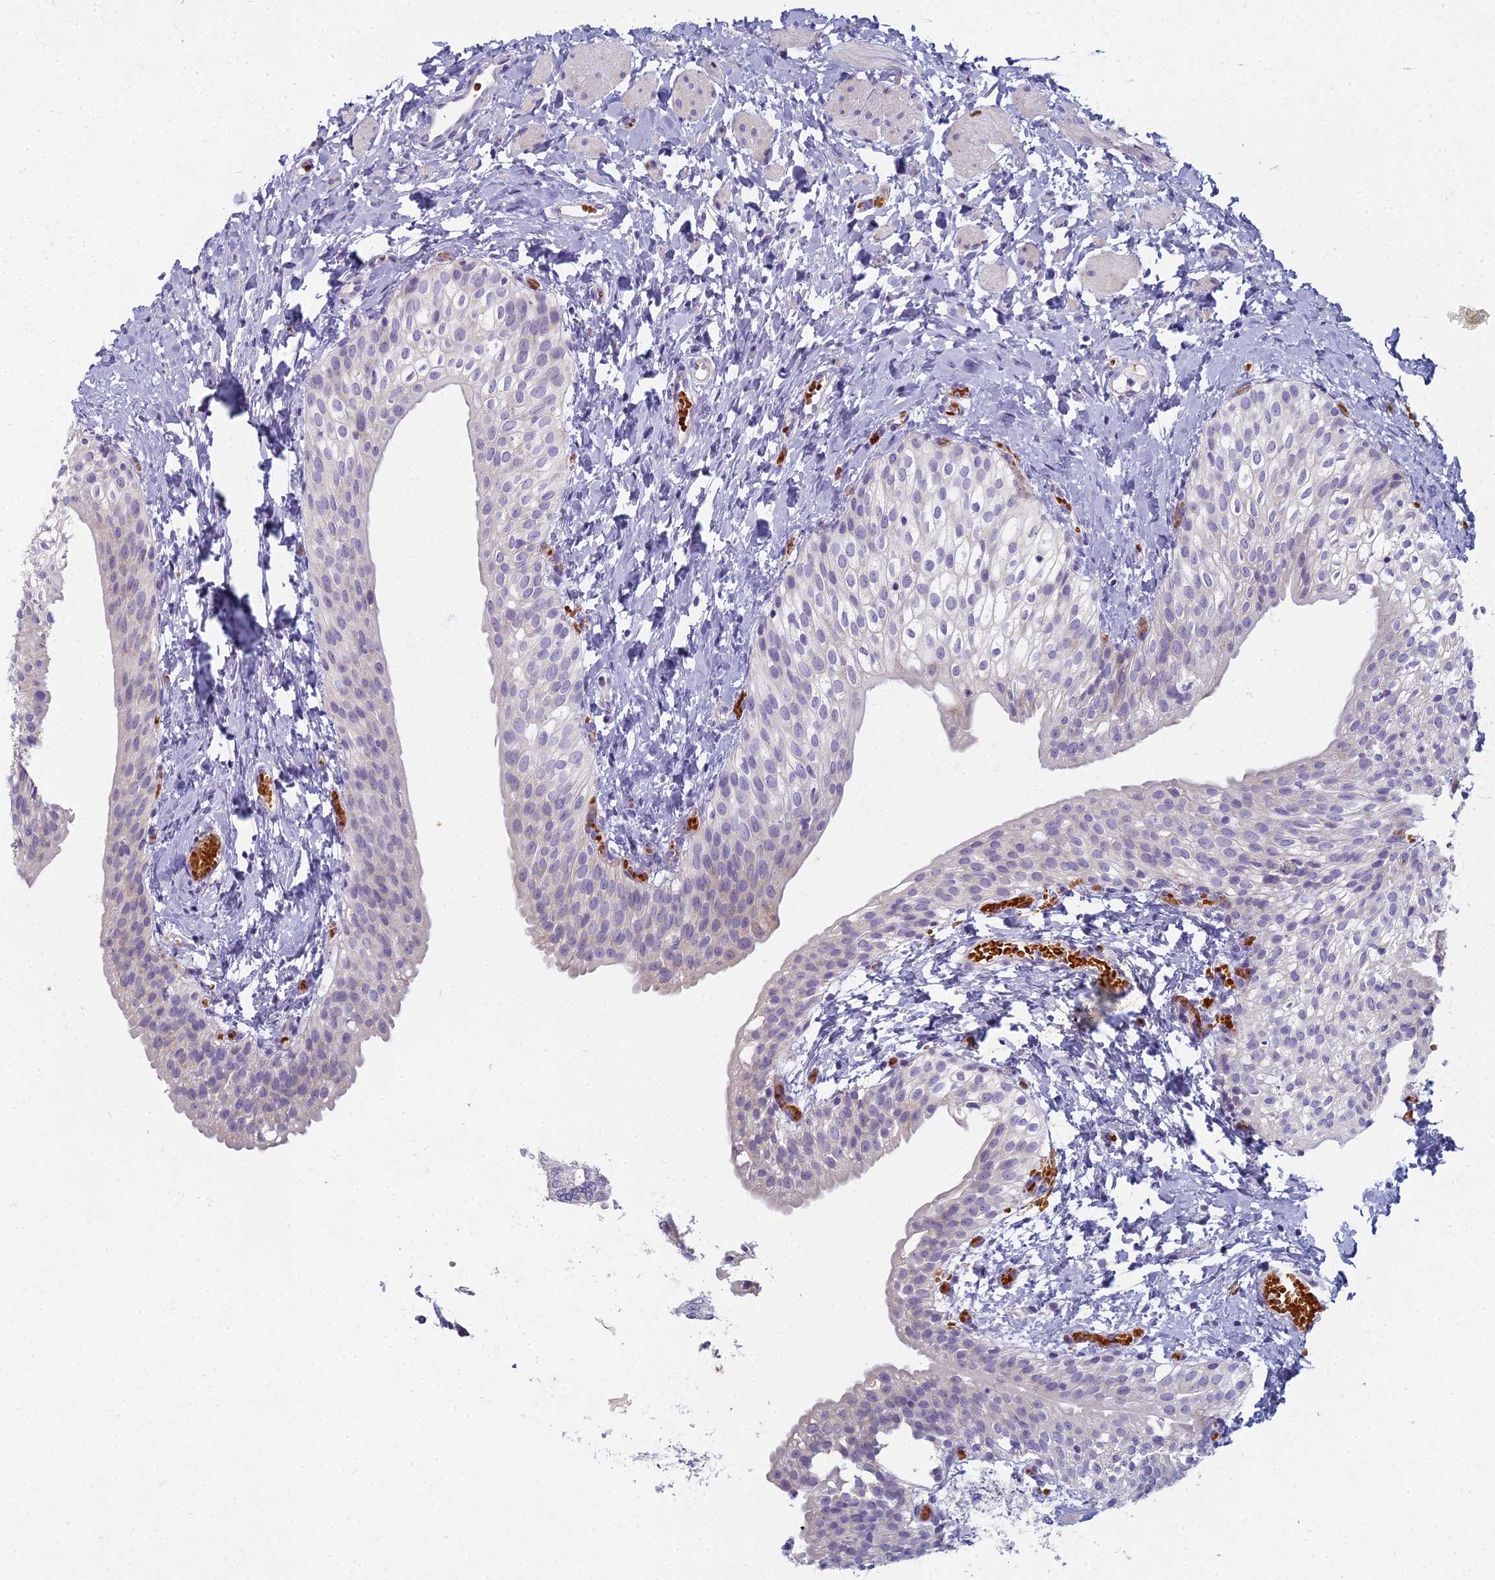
{"staining": {"intensity": "negative", "quantity": "none", "location": "none"}, "tissue": "urinary bladder", "cell_type": "Urothelial cells", "image_type": "normal", "snomed": [{"axis": "morphology", "description": "Normal tissue, NOS"}, {"axis": "topography", "description": "Urinary bladder"}], "caption": "Immunohistochemistry photomicrograph of normal human urinary bladder stained for a protein (brown), which exhibits no staining in urothelial cells. Brightfield microscopy of immunohistochemistry stained with DAB (3,3'-diaminobenzidine) (brown) and hematoxylin (blue), captured at high magnification.", "gene": "ARL15", "patient": {"sex": "male", "age": 1}}